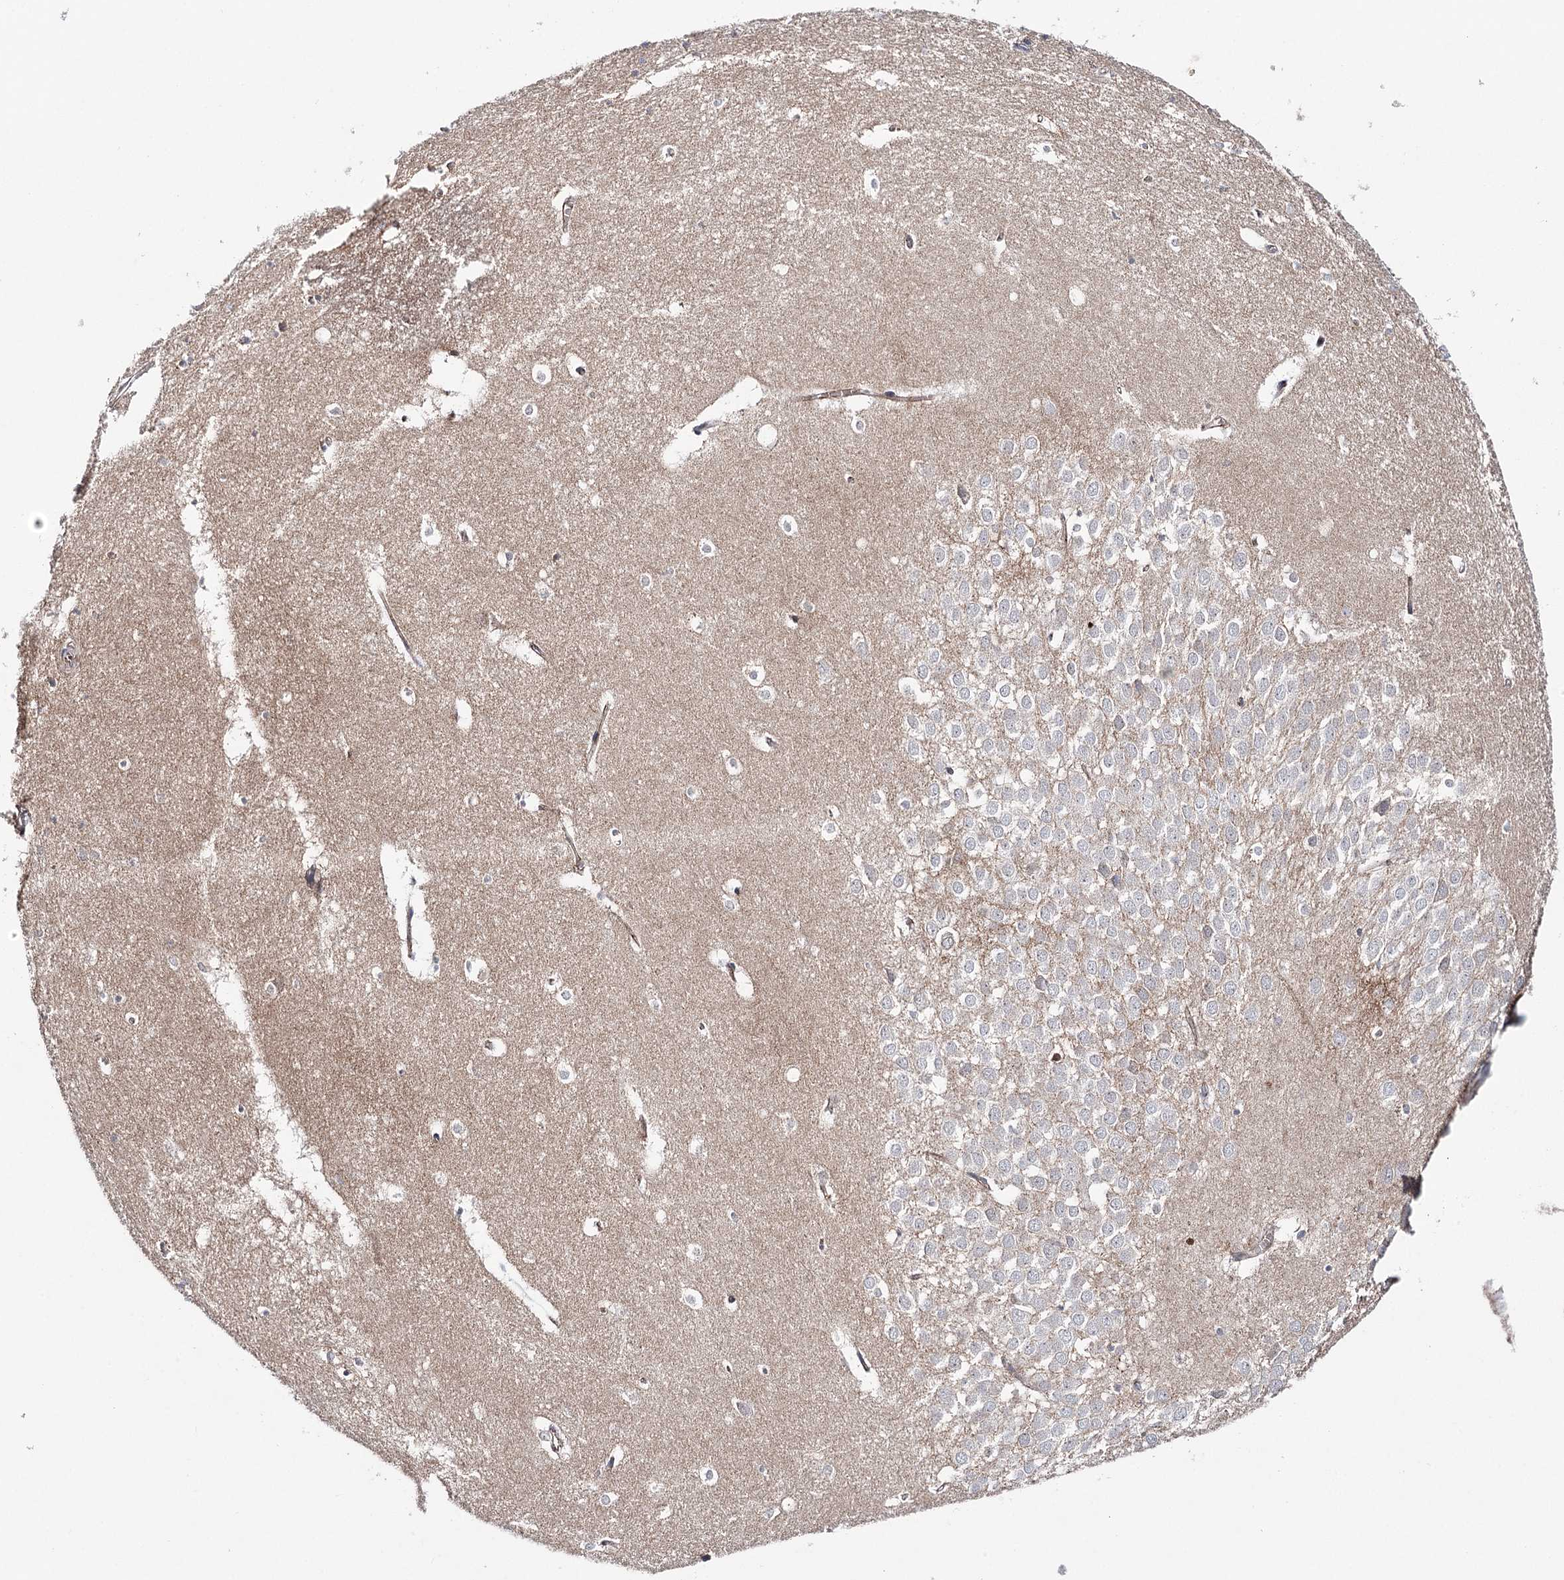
{"staining": {"intensity": "negative", "quantity": "none", "location": "none"}, "tissue": "hippocampus", "cell_type": "Glial cells", "image_type": "normal", "snomed": [{"axis": "morphology", "description": "Normal tissue, NOS"}, {"axis": "topography", "description": "Hippocampus"}], "caption": "IHC of normal human hippocampus reveals no expression in glial cells.", "gene": "PKP4", "patient": {"sex": "female", "age": 64}}